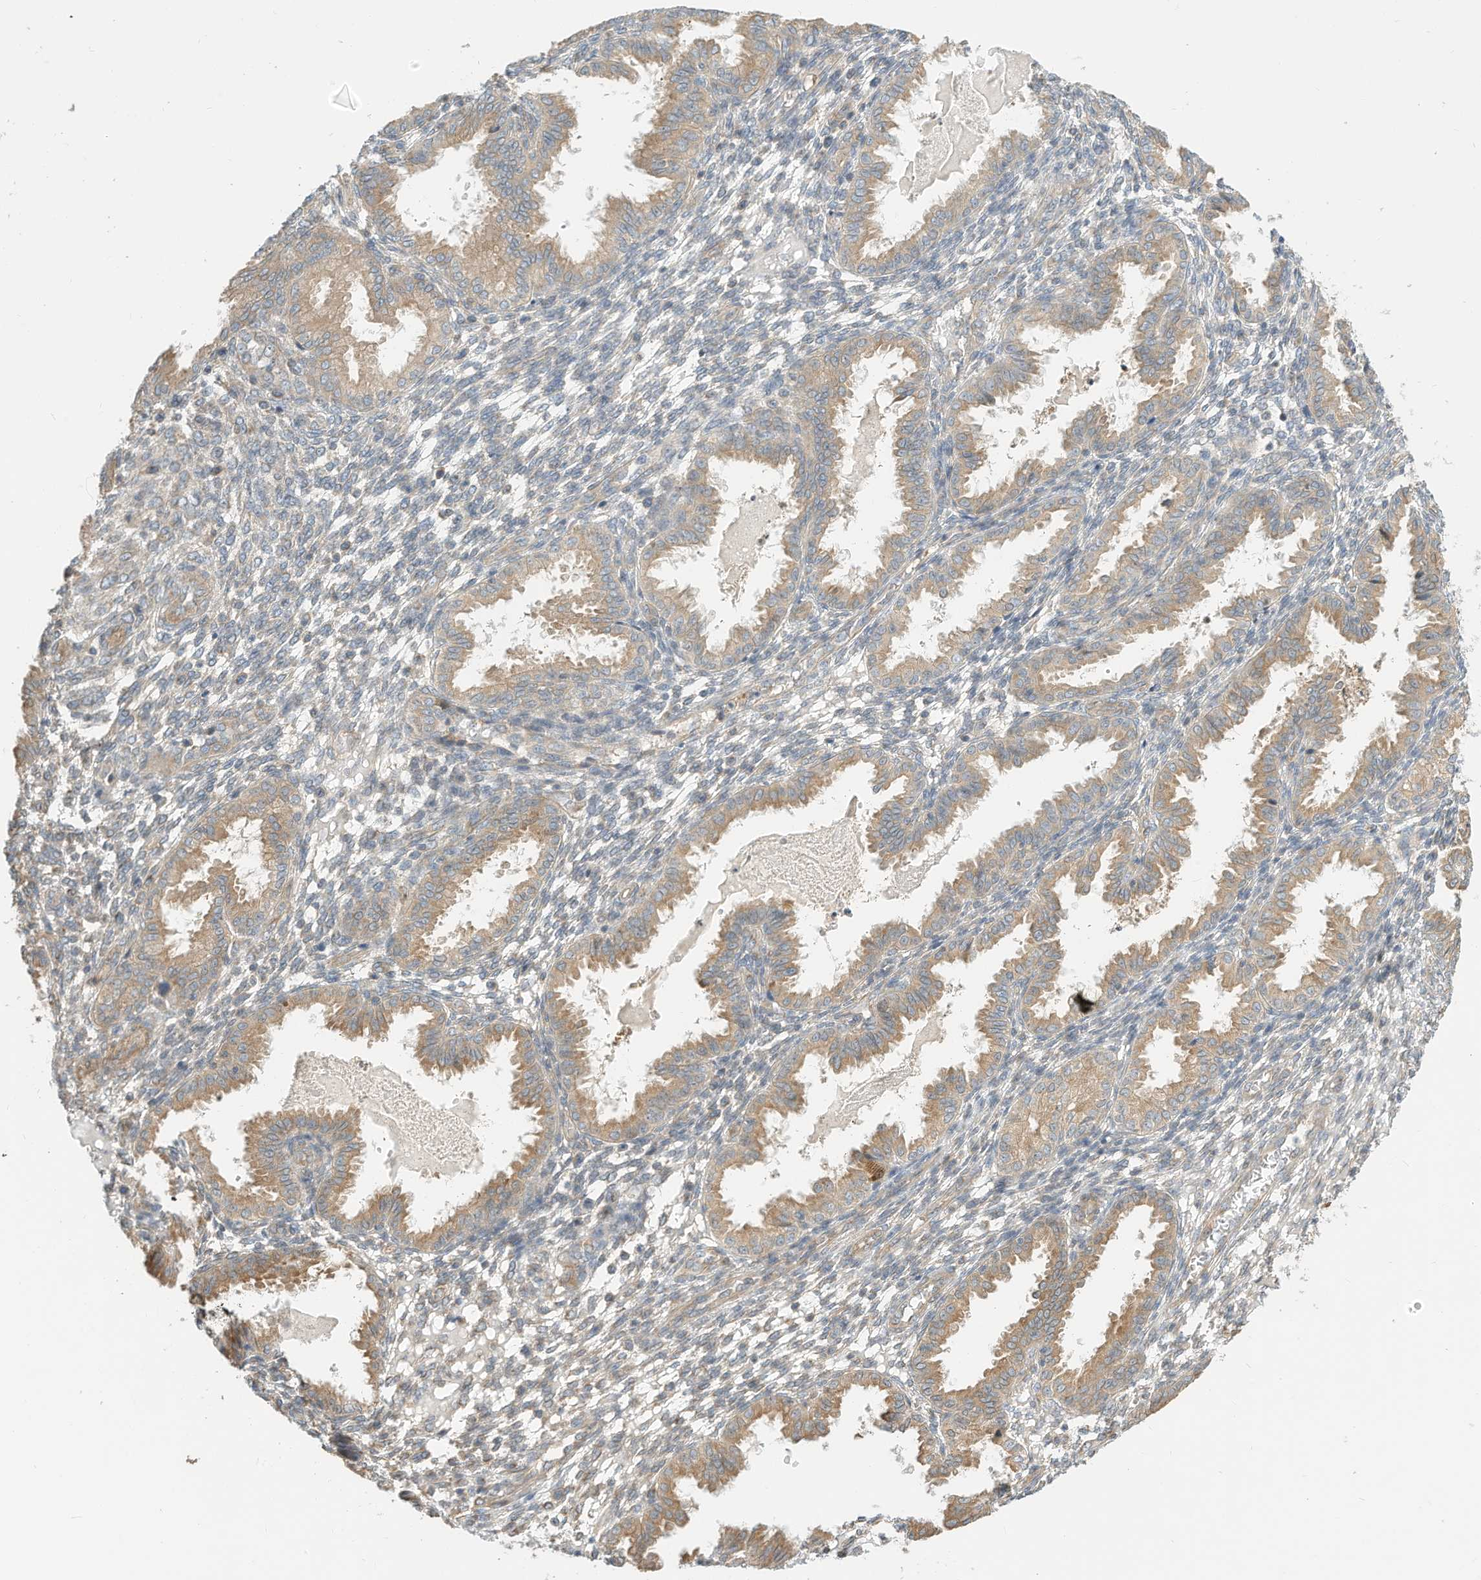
{"staining": {"intensity": "weak", "quantity": "<25%", "location": "cytoplasmic/membranous"}, "tissue": "endometrium", "cell_type": "Cells in endometrial stroma", "image_type": "normal", "snomed": [{"axis": "morphology", "description": "Normal tissue, NOS"}, {"axis": "topography", "description": "Endometrium"}], "caption": "Endometrium stained for a protein using immunohistochemistry reveals no staining cells in endometrial stroma.", "gene": "OFD1", "patient": {"sex": "female", "age": 33}}